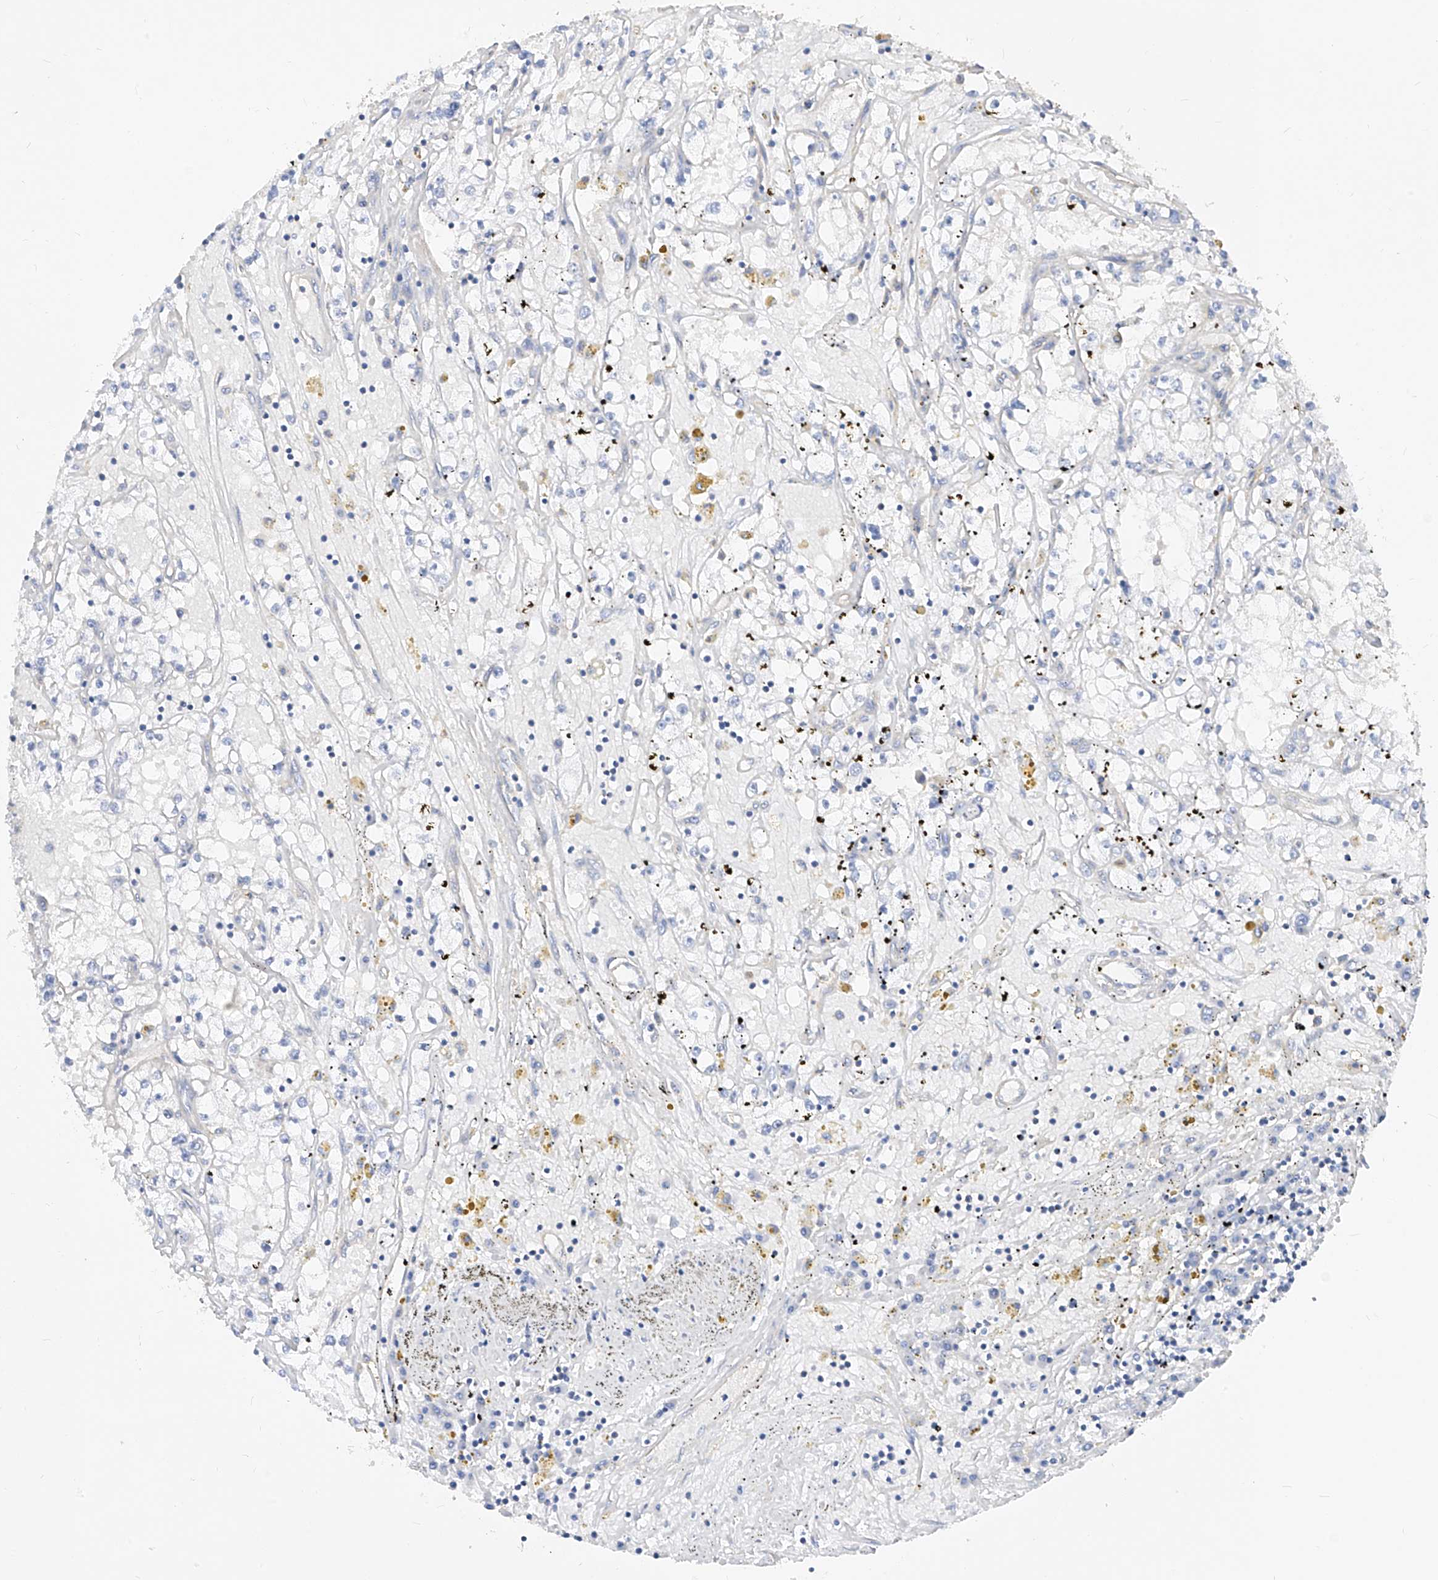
{"staining": {"intensity": "negative", "quantity": "none", "location": "none"}, "tissue": "renal cancer", "cell_type": "Tumor cells", "image_type": "cancer", "snomed": [{"axis": "morphology", "description": "Adenocarcinoma, NOS"}, {"axis": "topography", "description": "Kidney"}], "caption": "Renal cancer was stained to show a protein in brown. There is no significant positivity in tumor cells.", "gene": "SCGB2A1", "patient": {"sex": "male", "age": 56}}